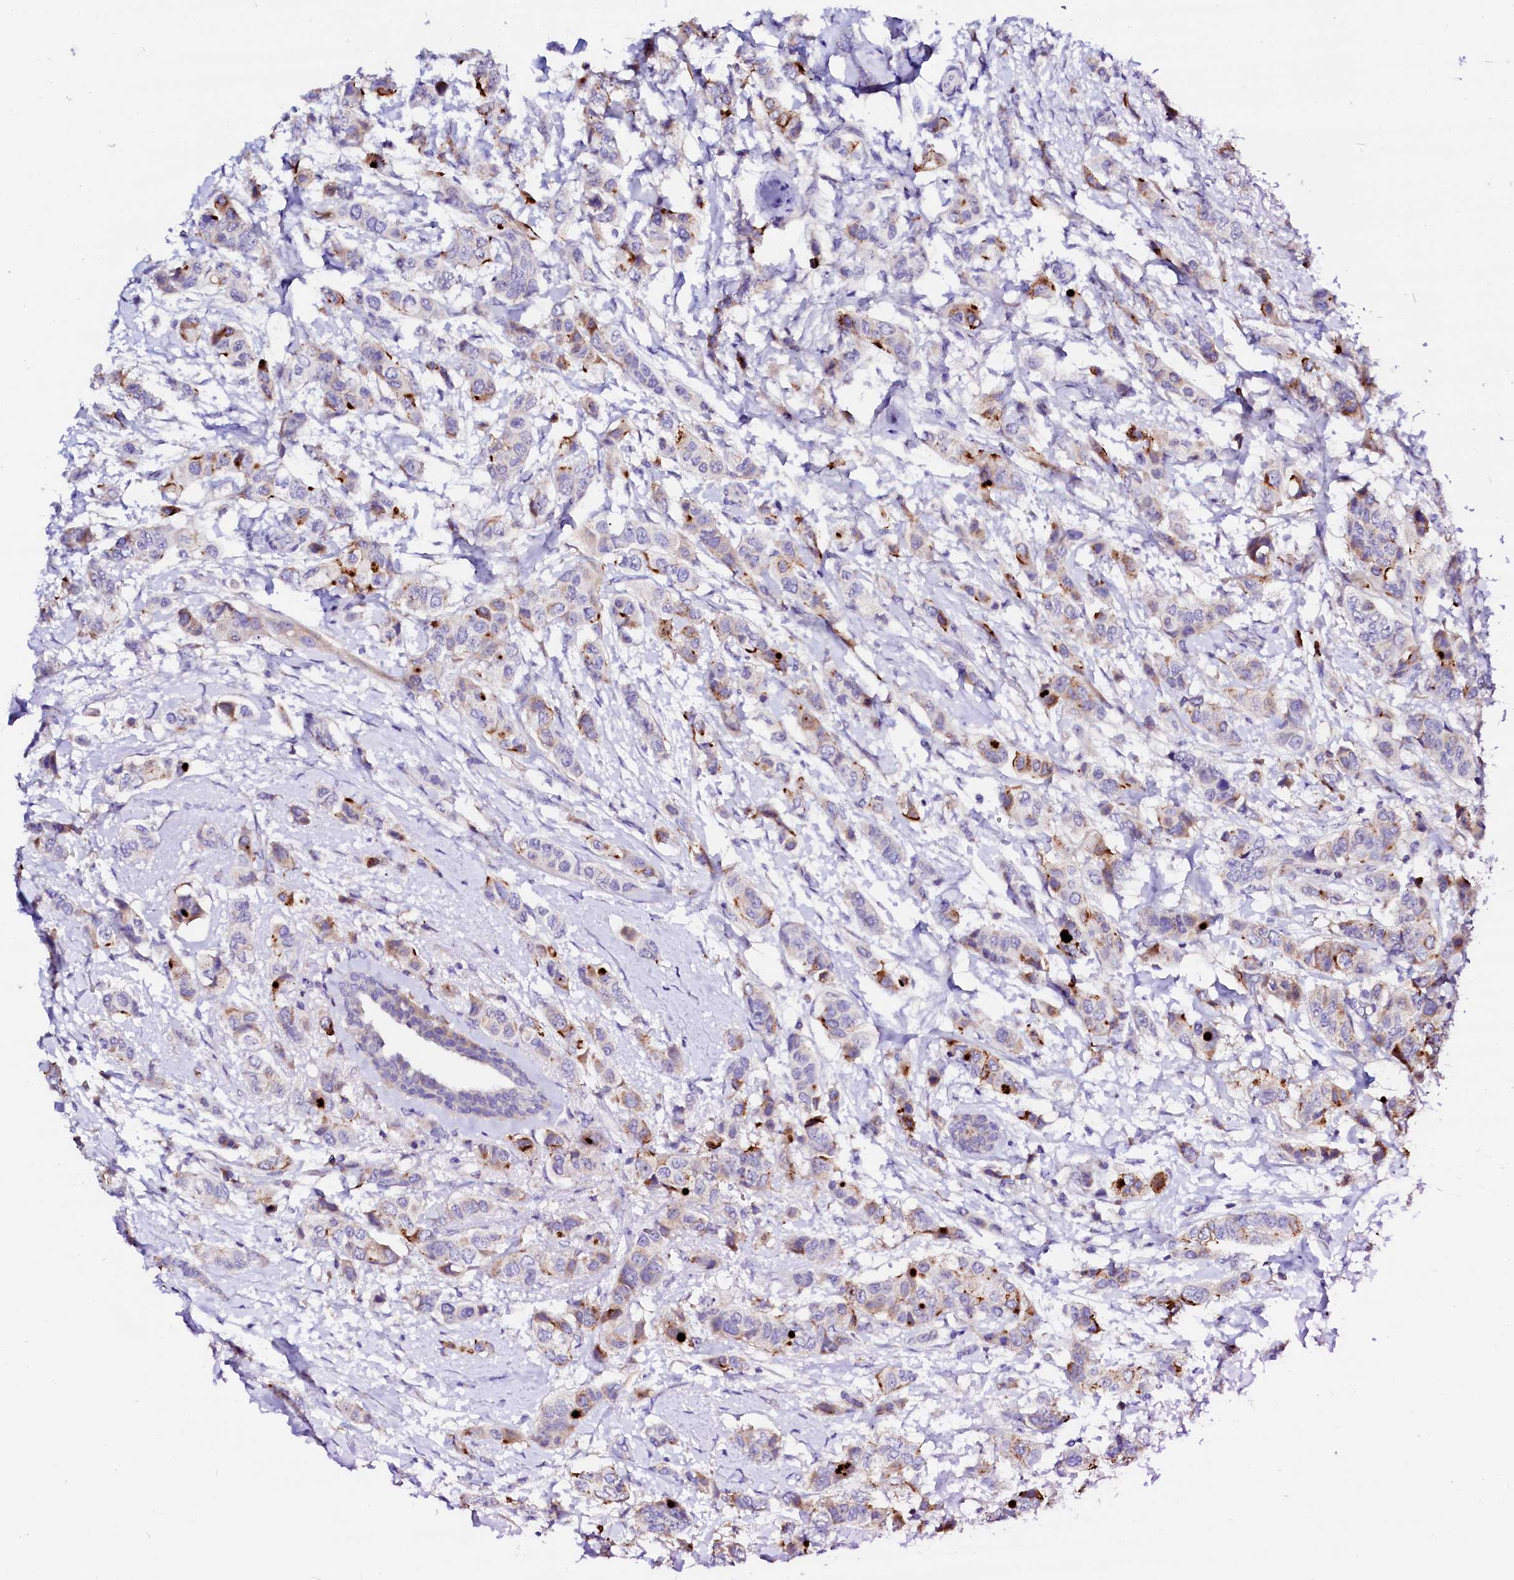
{"staining": {"intensity": "moderate", "quantity": "25%-75%", "location": "cytoplasmic/membranous"}, "tissue": "breast cancer", "cell_type": "Tumor cells", "image_type": "cancer", "snomed": [{"axis": "morphology", "description": "Lobular carcinoma"}, {"axis": "topography", "description": "Breast"}], "caption": "A brown stain labels moderate cytoplasmic/membranous staining of a protein in lobular carcinoma (breast) tumor cells.", "gene": "BTBD16", "patient": {"sex": "female", "age": 51}}